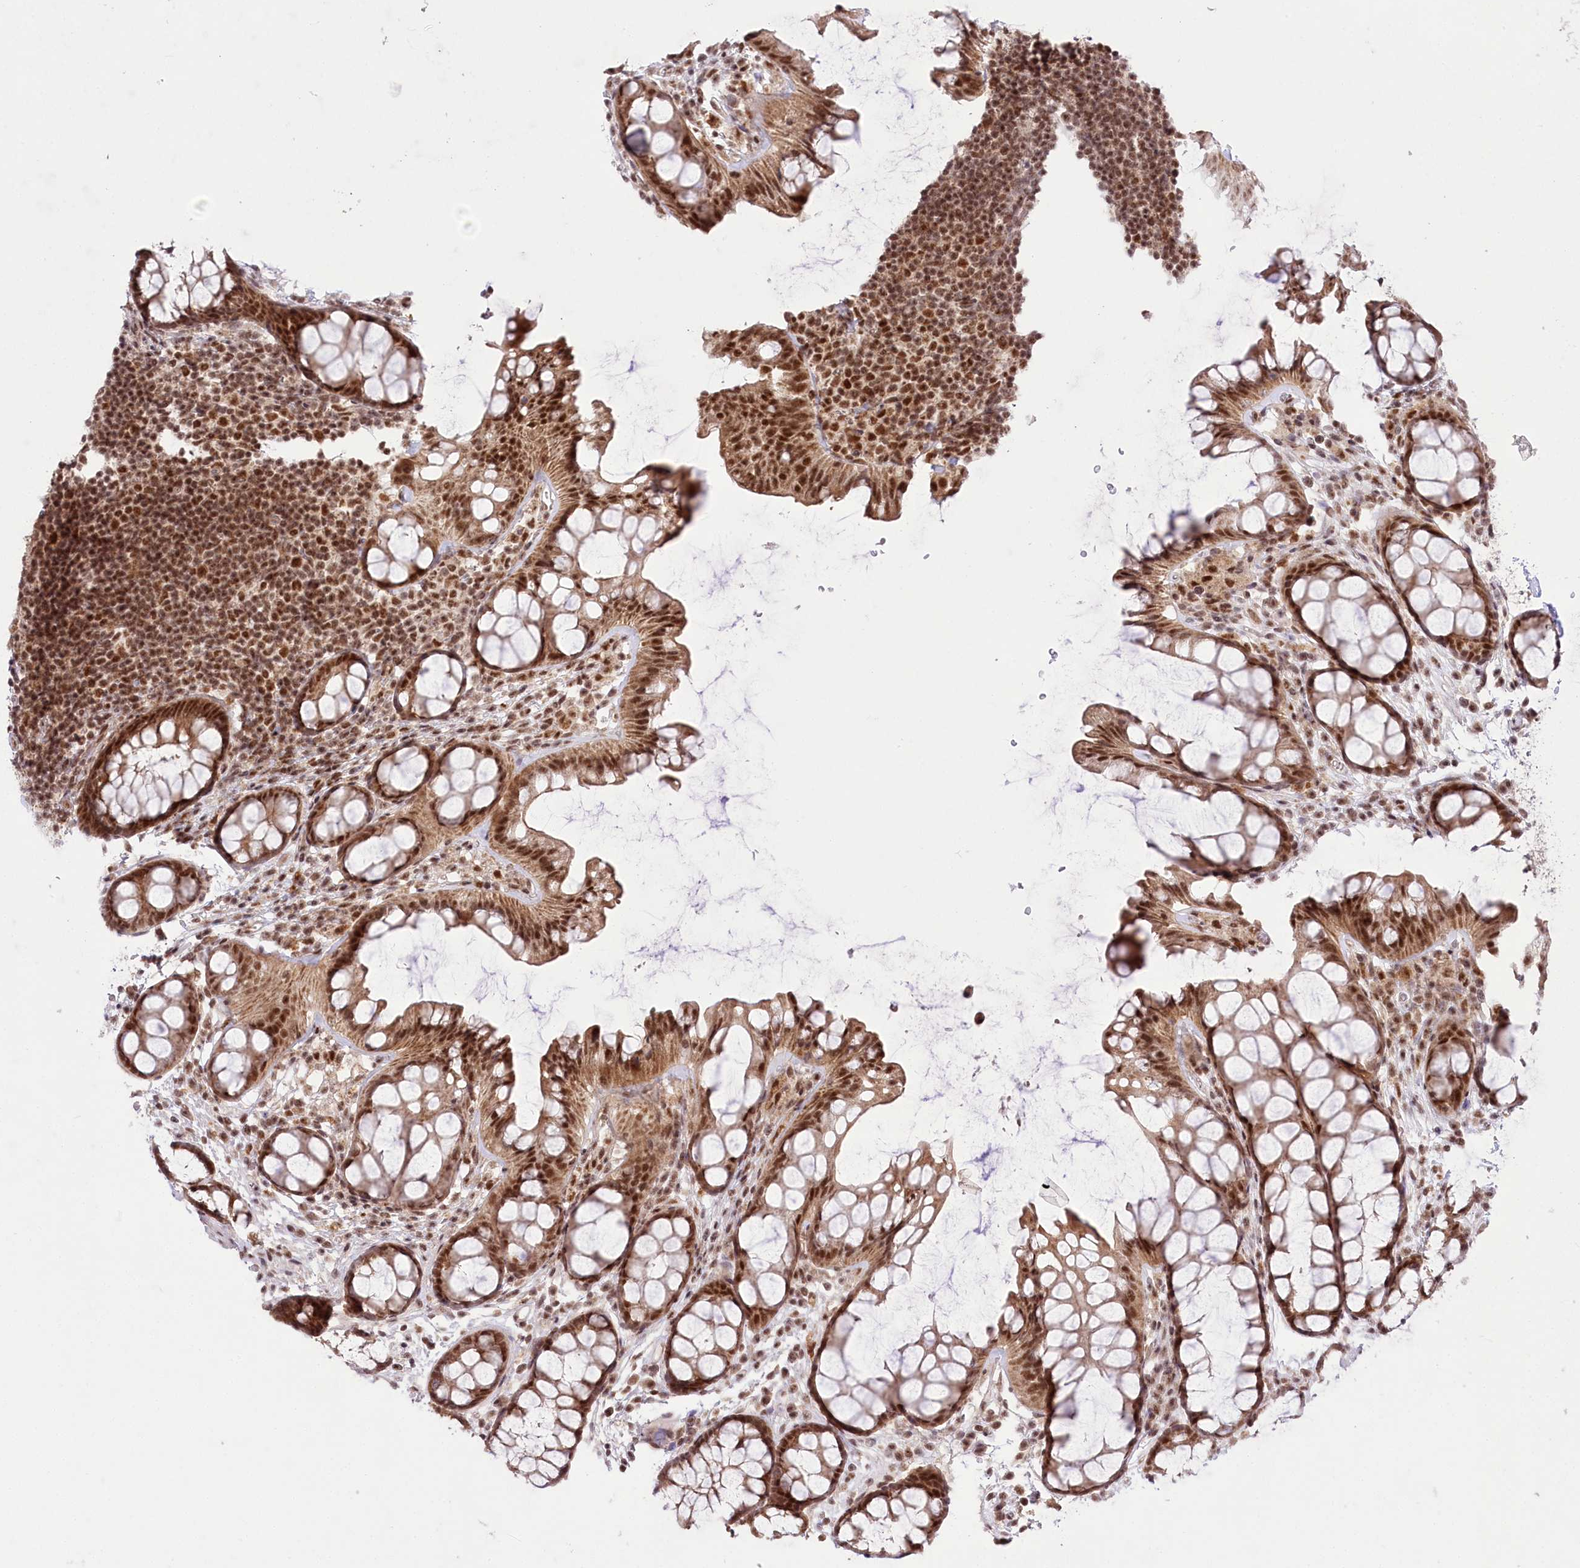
{"staining": {"intensity": "moderate", "quantity": ">75%", "location": "cytoplasmic/membranous,nuclear"}, "tissue": "colon", "cell_type": "Endothelial cells", "image_type": "normal", "snomed": [{"axis": "morphology", "description": "Normal tissue, NOS"}, {"axis": "topography", "description": "Colon"}], "caption": "Colon stained with immunohistochemistry (IHC) exhibits moderate cytoplasmic/membranous,nuclear staining in about >75% of endothelial cells.", "gene": "ZMAT2", "patient": {"sex": "female", "age": 82}}